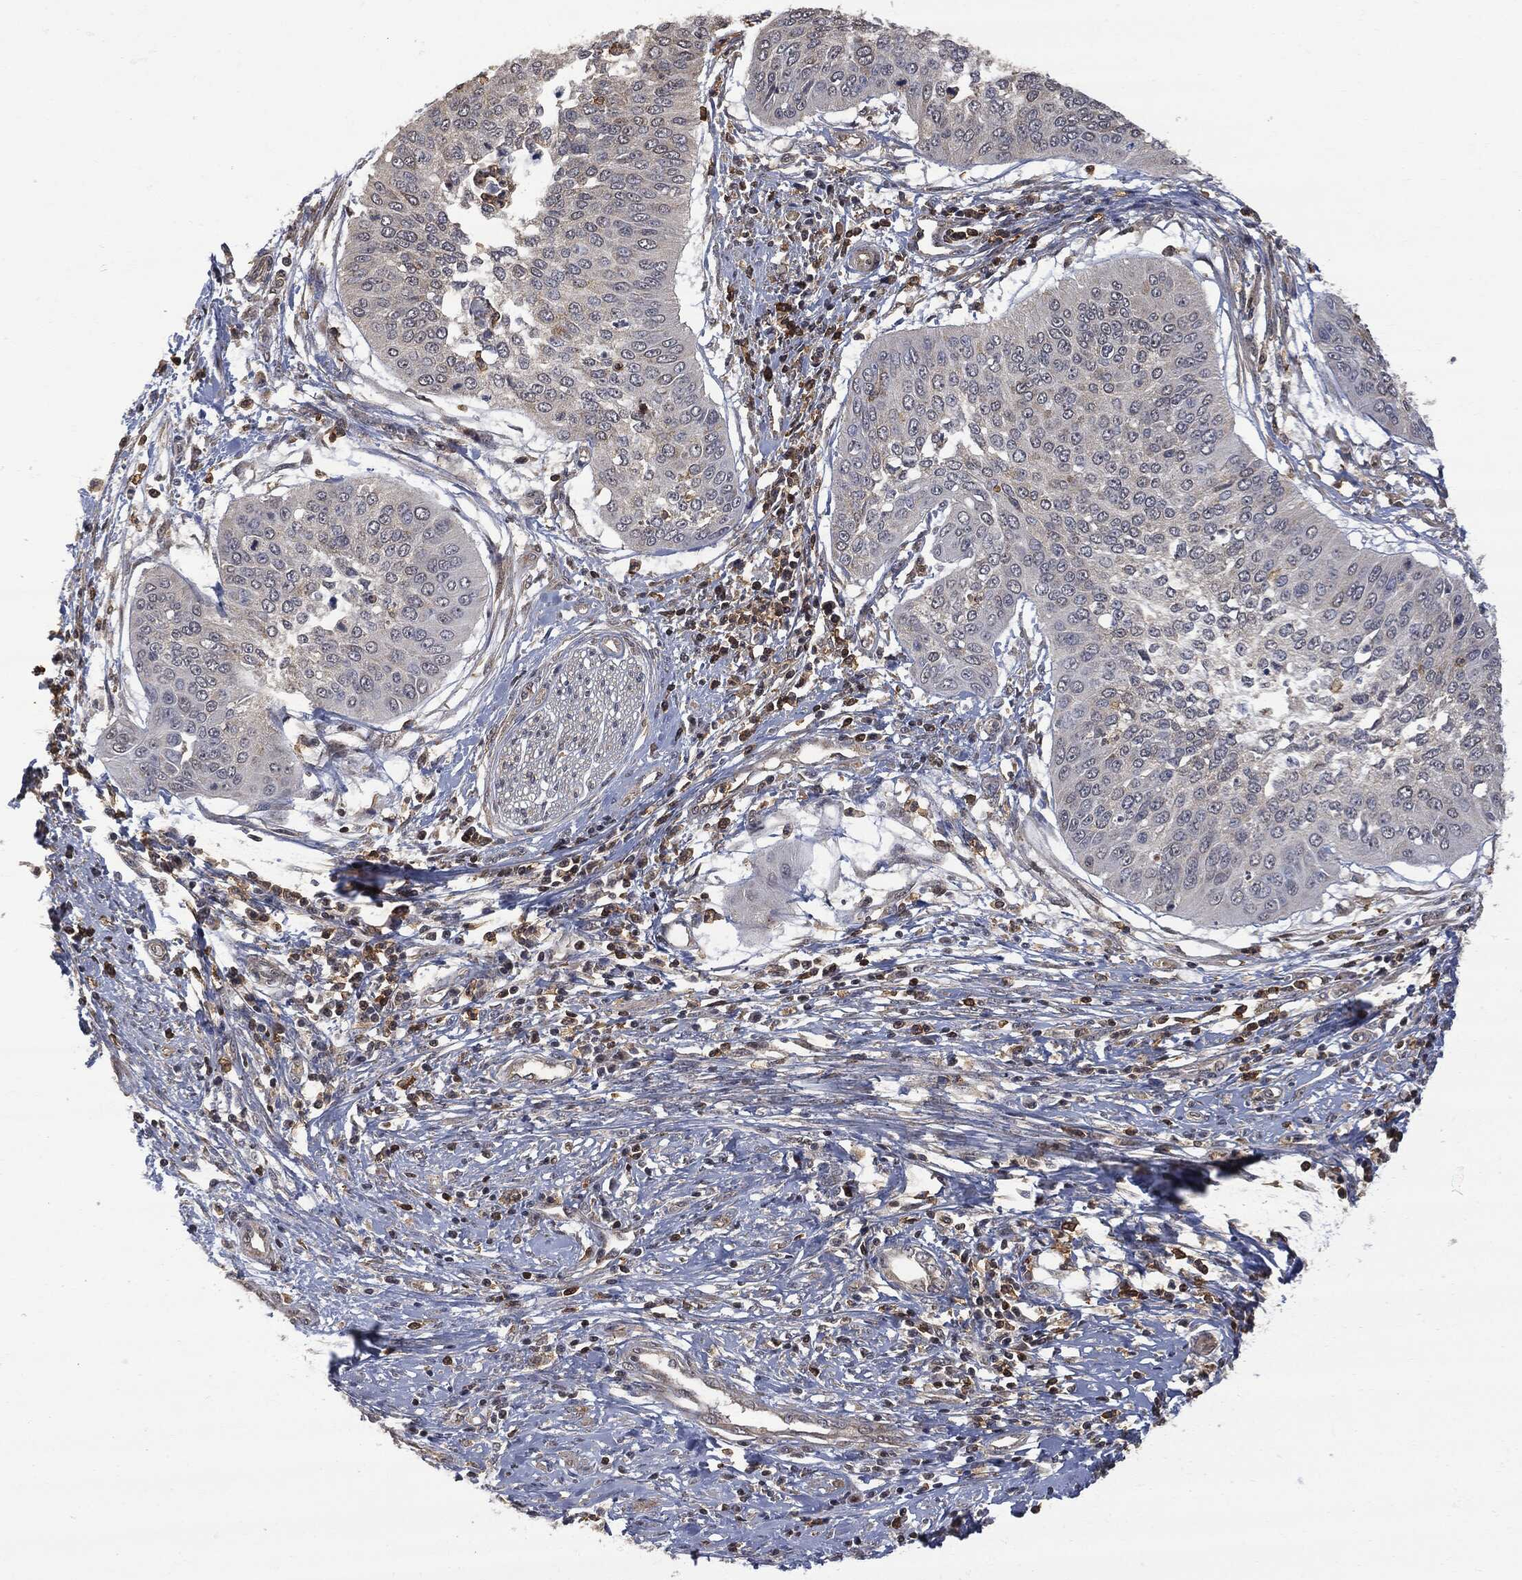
{"staining": {"intensity": "negative", "quantity": "none", "location": "none"}, "tissue": "cervical cancer", "cell_type": "Tumor cells", "image_type": "cancer", "snomed": [{"axis": "morphology", "description": "Normal tissue, NOS"}, {"axis": "morphology", "description": "Squamous cell carcinoma, NOS"}, {"axis": "topography", "description": "Cervix"}], "caption": "Photomicrograph shows no protein staining in tumor cells of cervical cancer tissue. (Immunohistochemistry (ihc), brightfield microscopy, high magnification).", "gene": "PSMB10", "patient": {"sex": "female", "age": 39}}